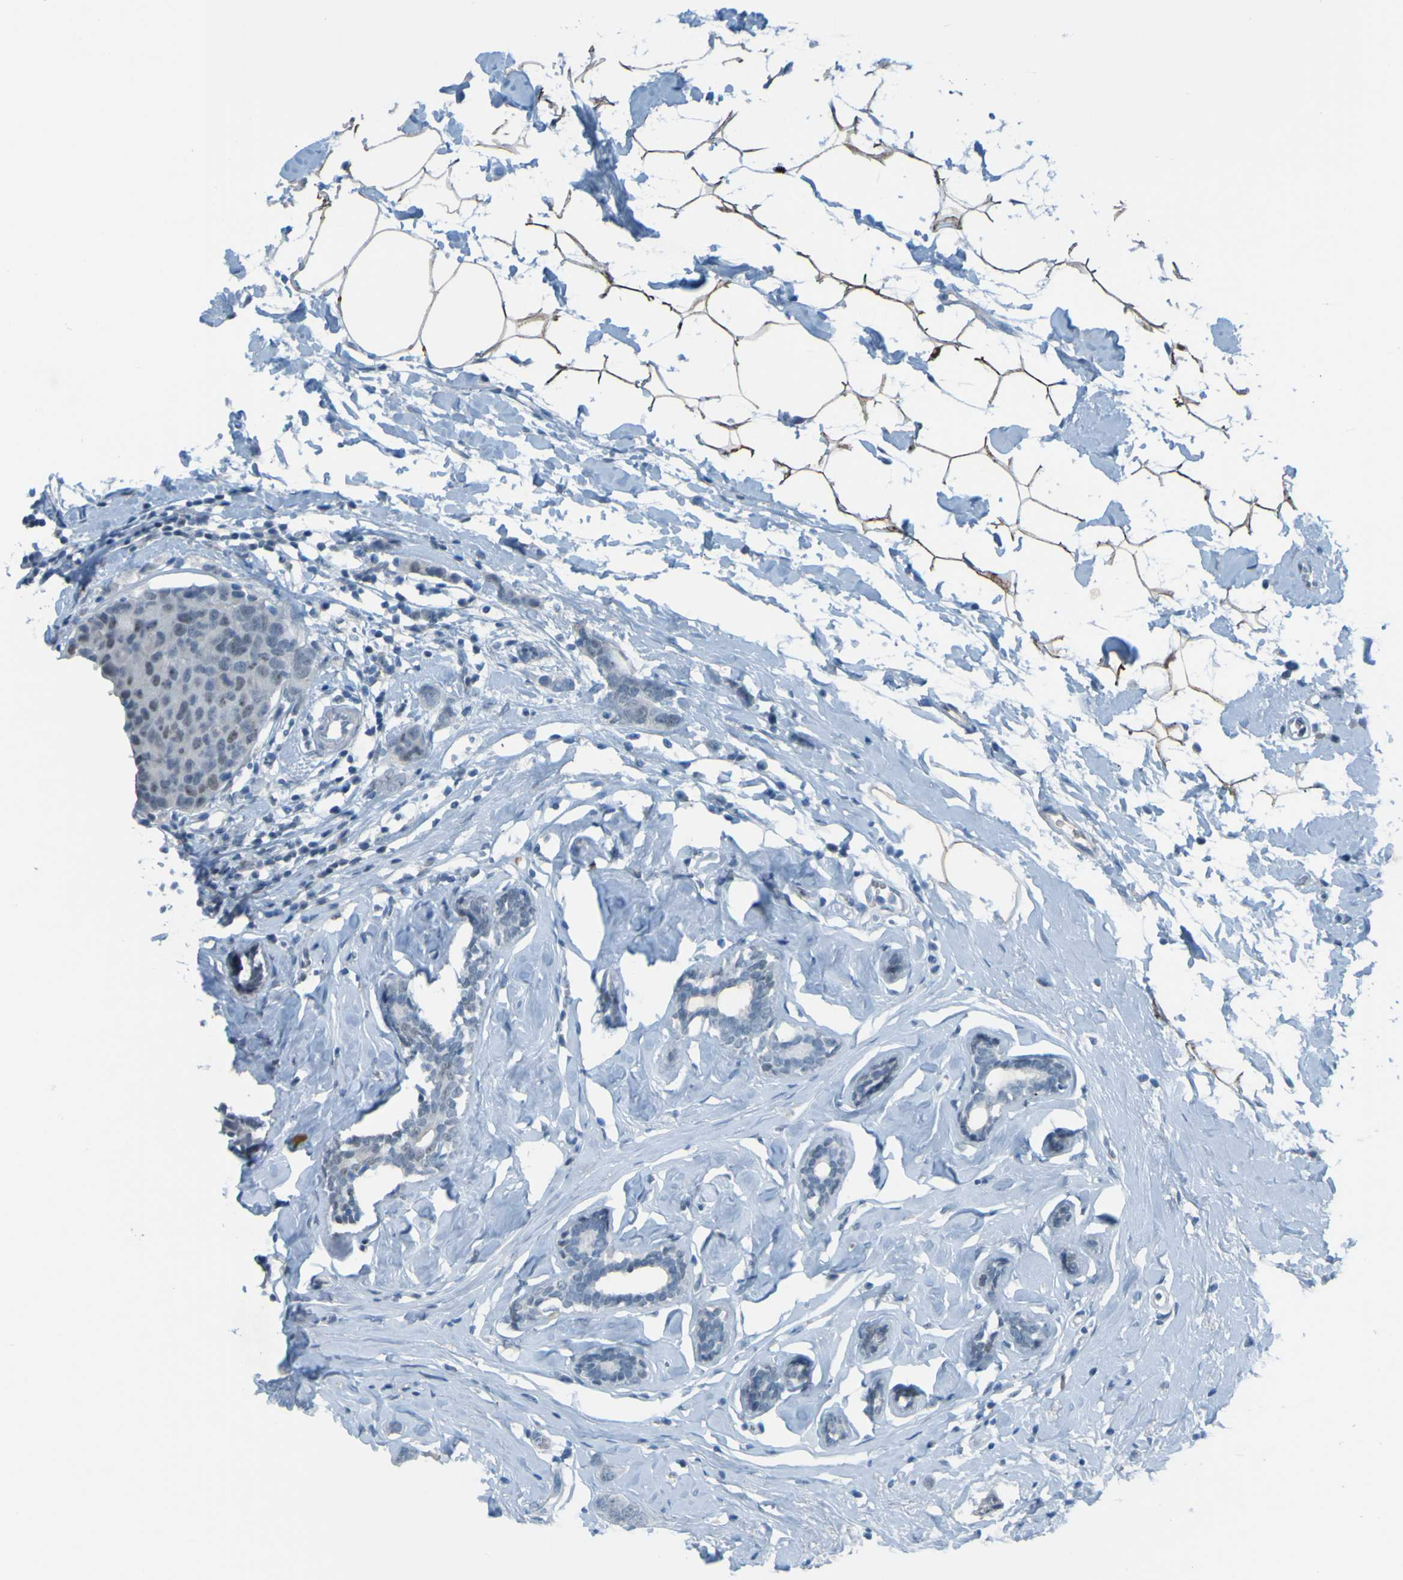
{"staining": {"intensity": "negative", "quantity": "none", "location": "none"}, "tissue": "breast cancer", "cell_type": "Tumor cells", "image_type": "cancer", "snomed": [{"axis": "morphology", "description": "Normal tissue, NOS"}, {"axis": "morphology", "description": "Duct carcinoma"}, {"axis": "topography", "description": "Breast"}], "caption": "Protein analysis of intraductal carcinoma (breast) demonstrates no significant staining in tumor cells.", "gene": "USP36", "patient": {"sex": "female", "age": 50}}